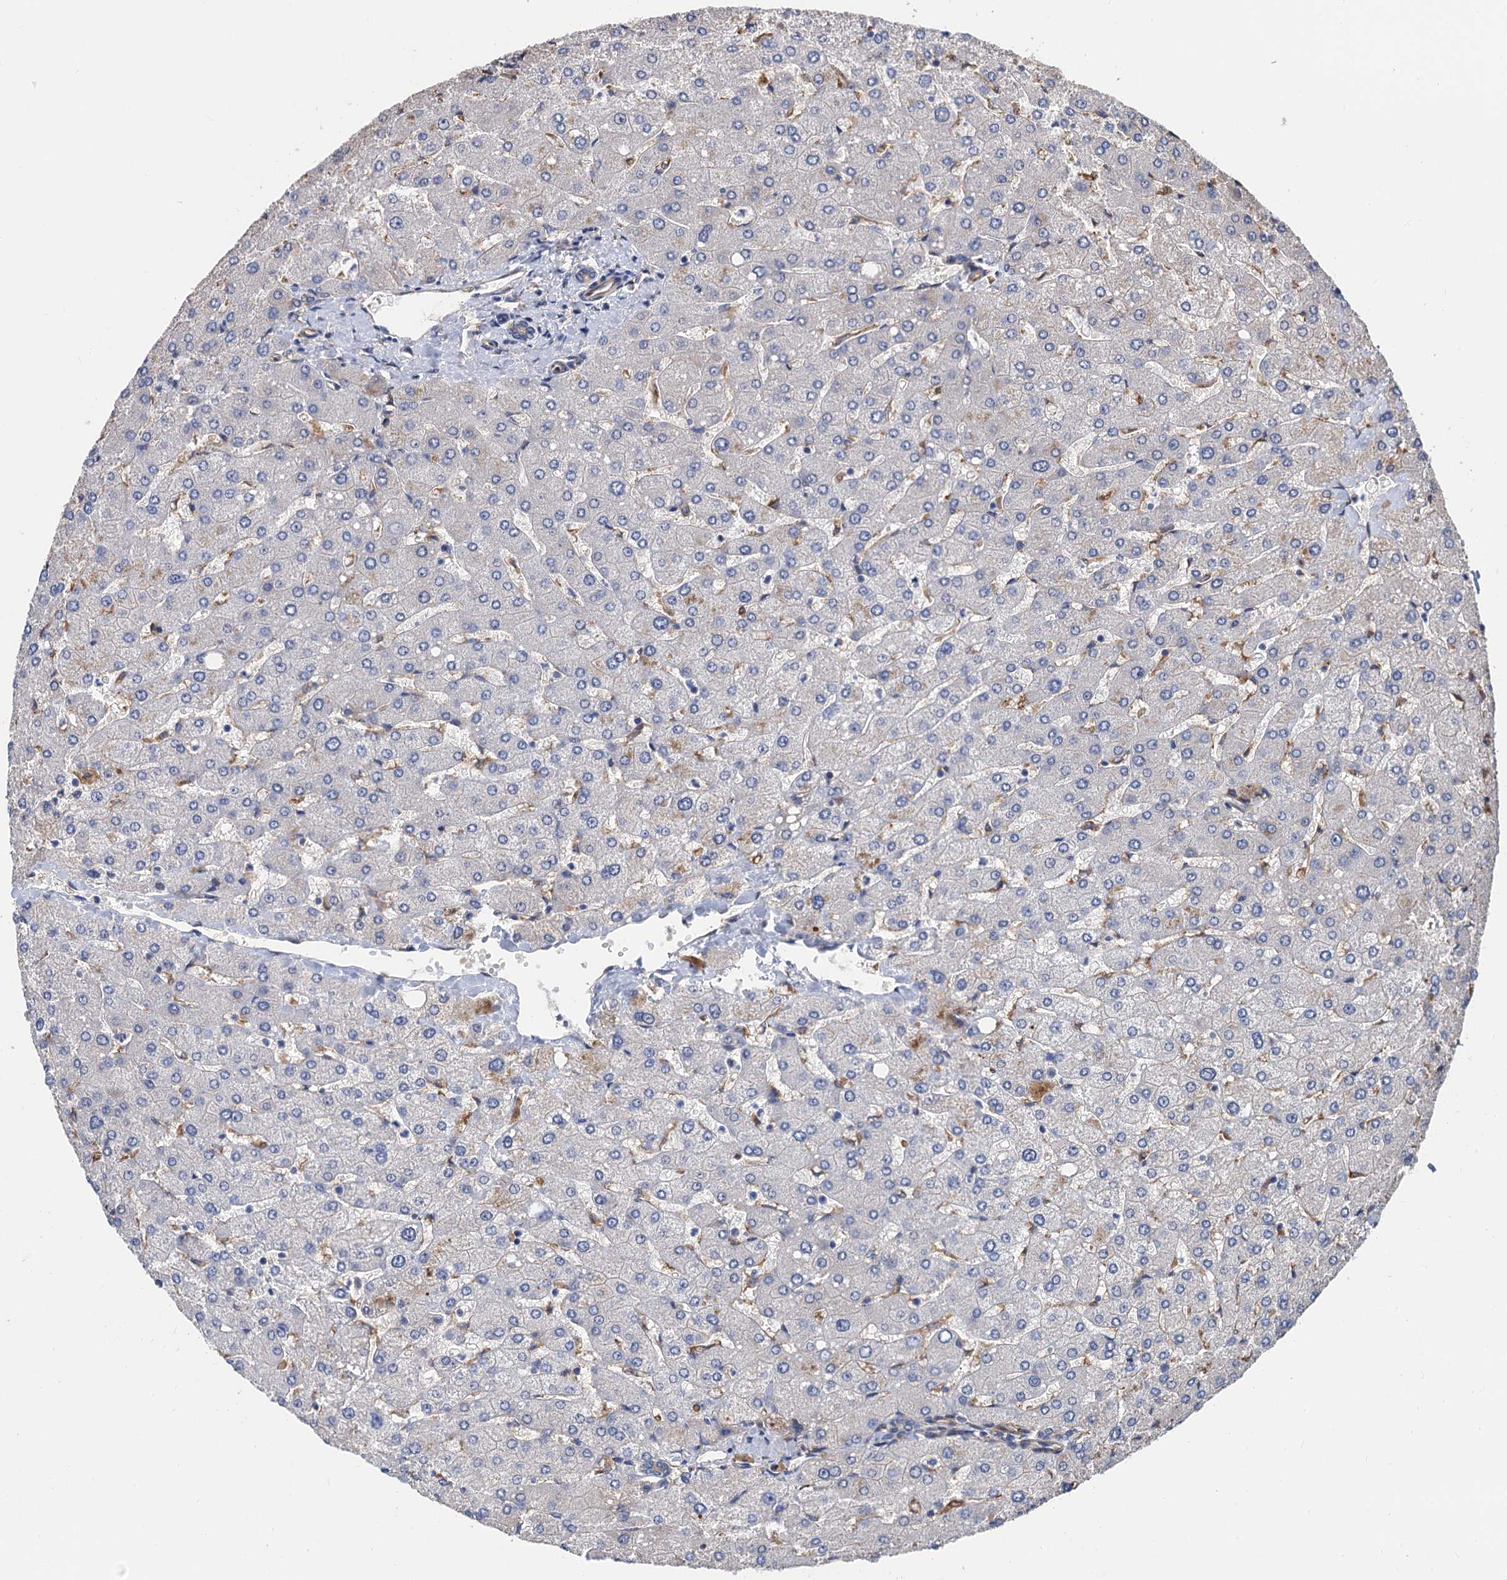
{"staining": {"intensity": "negative", "quantity": "none", "location": "none"}, "tissue": "liver", "cell_type": "Cholangiocytes", "image_type": "normal", "snomed": [{"axis": "morphology", "description": "Normal tissue, NOS"}, {"axis": "topography", "description": "Liver"}], "caption": "There is no significant expression in cholangiocytes of liver. (Brightfield microscopy of DAB IHC at high magnification).", "gene": "CNNM1", "patient": {"sex": "male", "age": 55}}